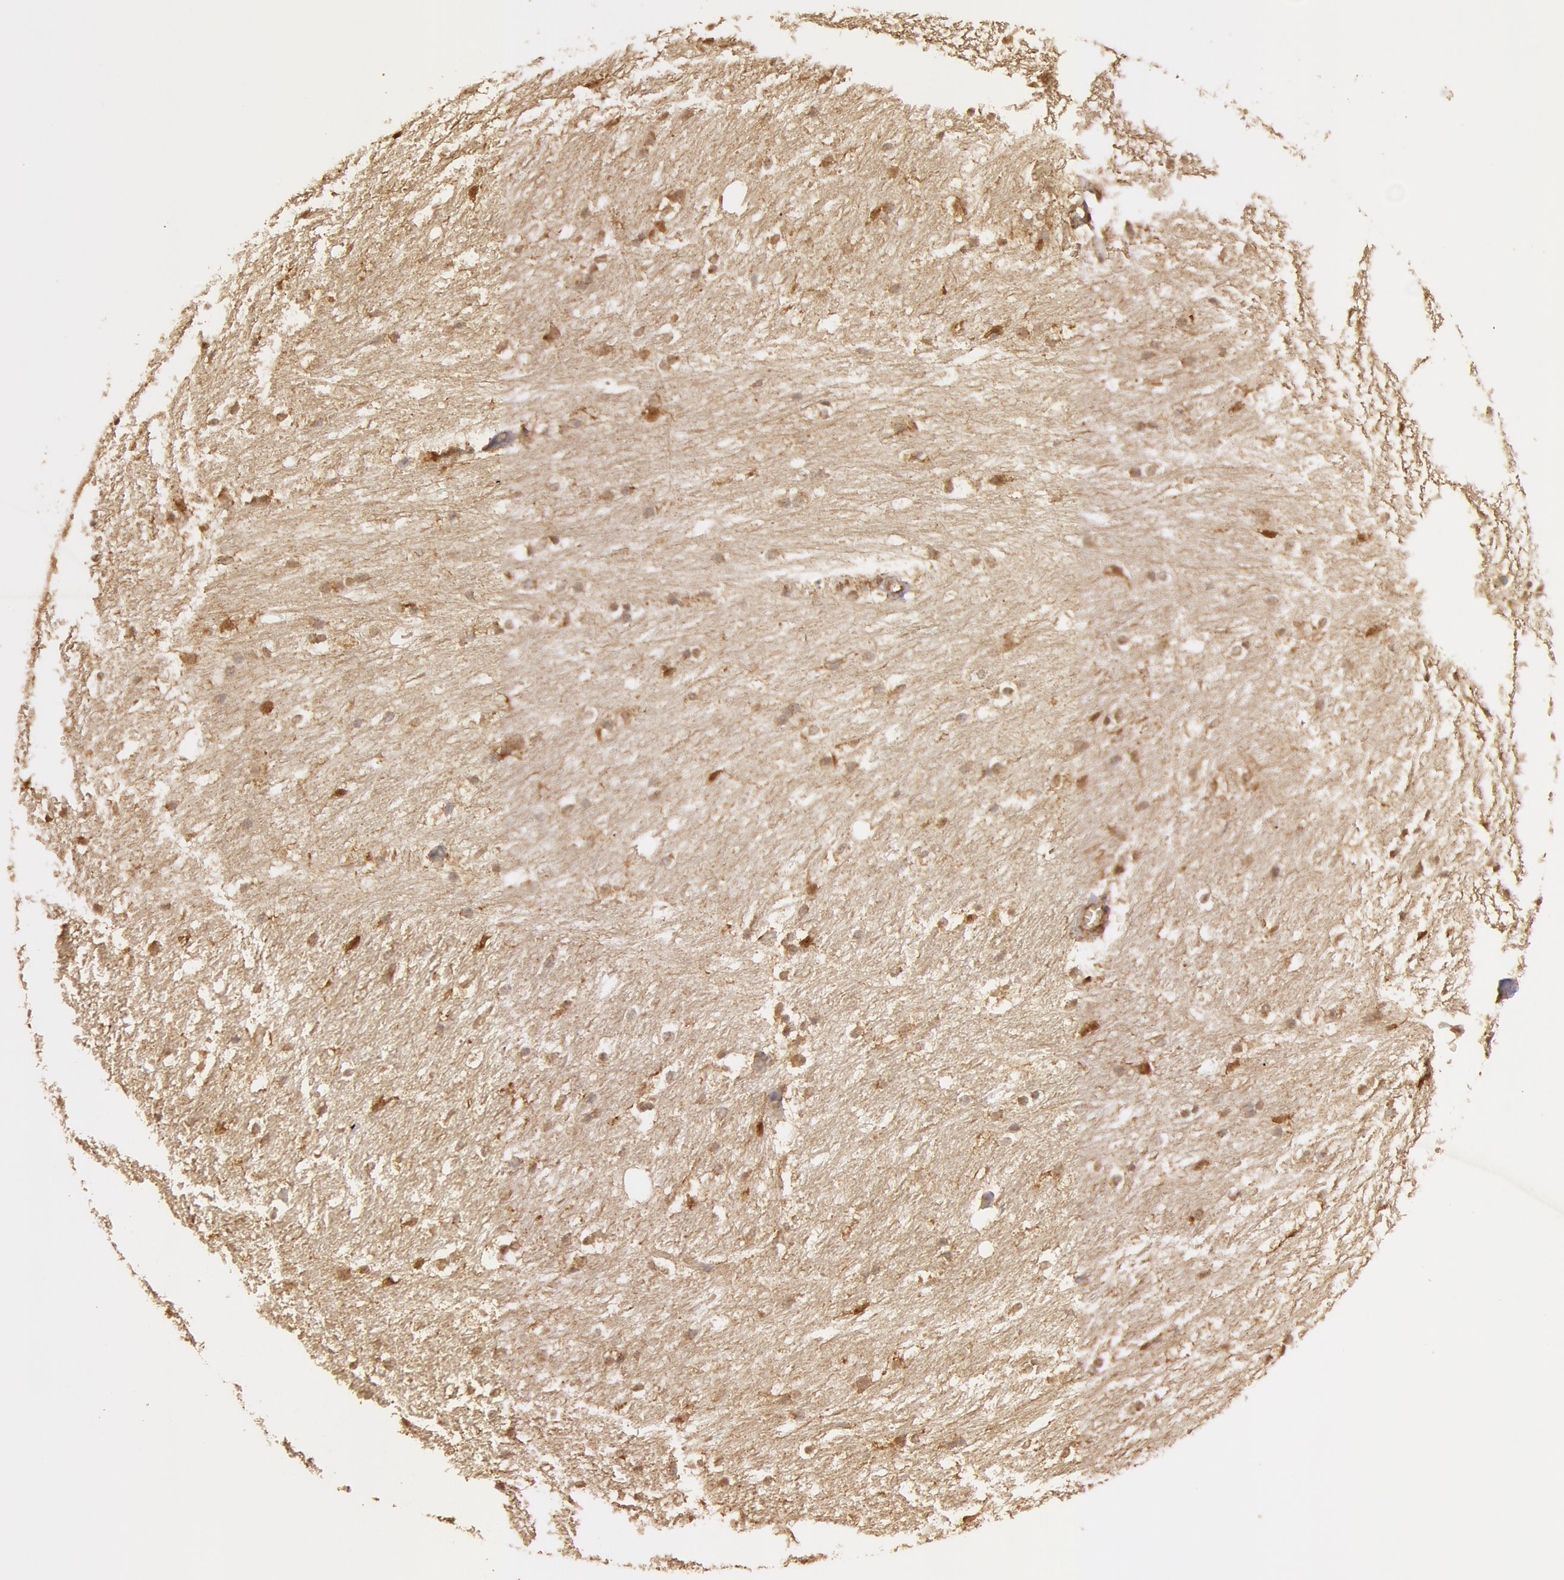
{"staining": {"intensity": "moderate", "quantity": "<25%", "location": "cytoplasmic/membranous"}, "tissue": "caudate", "cell_type": "Glial cells", "image_type": "normal", "snomed": [{"axis": "morphology", "description": "Normal tissue, NOS"}, {"axis": "topography", "description": "Lateral ventricle wall"}], "caption": "Immunohistochemistry (IHC) micrograph of benign caudate stained for a protein (brown), which demonstrates low levels of moderate cytoplasmic/membranous expression in about <25% of glial cells.", "gene": "ADPRH", "patient": {"sex": "female", "age": 19}}